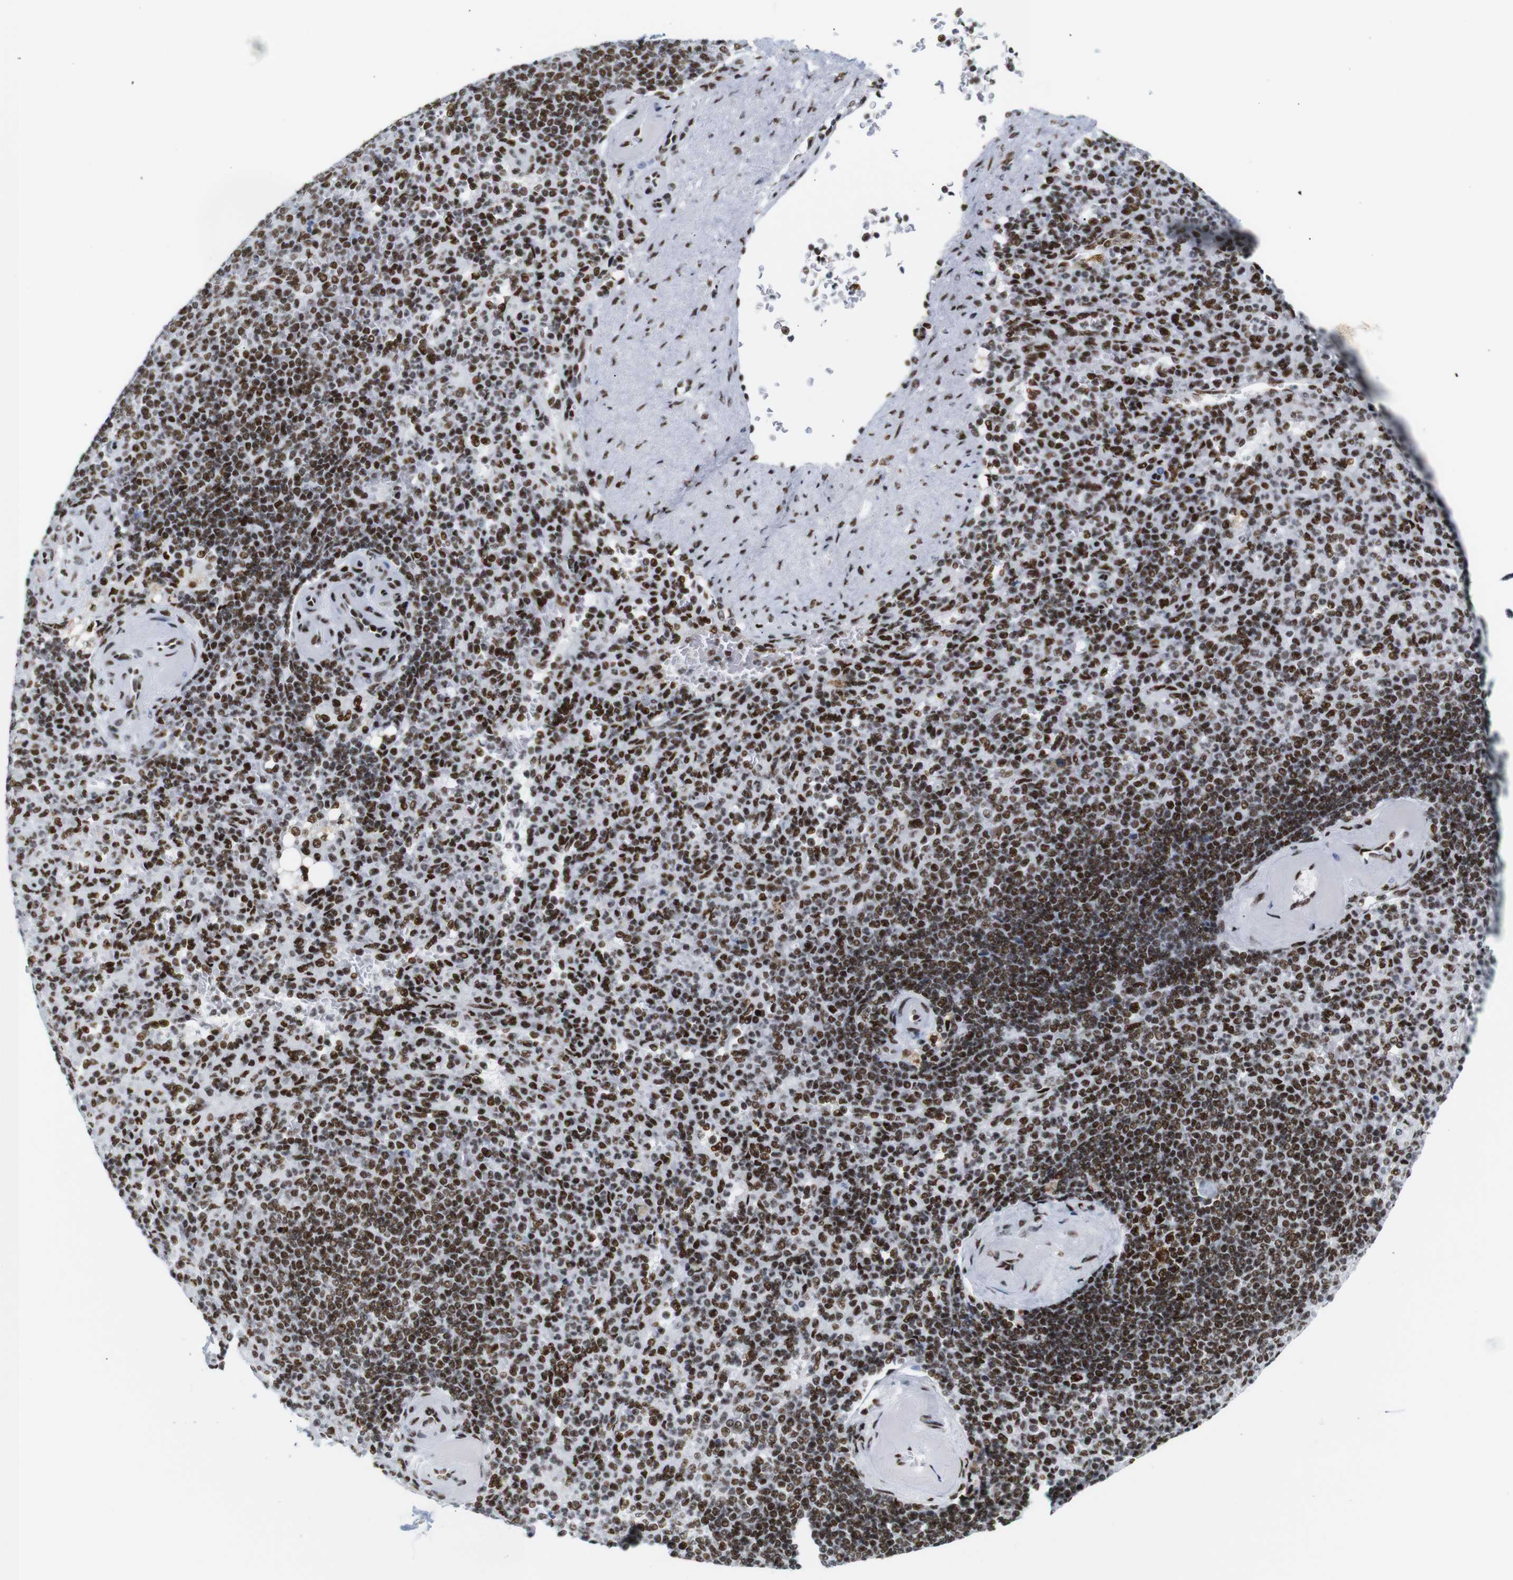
{"staining": {"intensity": "strong", "quantity": ">75%", "location": "nuclear"}, "tissue": "spleen", "cell_type": "Cells in red pulp", "image_type": "normal", "snomed": [{"axis": "morphology", "description": "Normal tissue, NOS"}, {"axis": "topography", "description": "Spleen"}], "caption": "This is a photomicrograph of immunohistochemistry (IHC) staining of unremarkable spleen, which shows strong staining in the nuclear of cells in red pulp.", "gene": "TRA2B", "patient": {"sex": "female", "age": 74}}